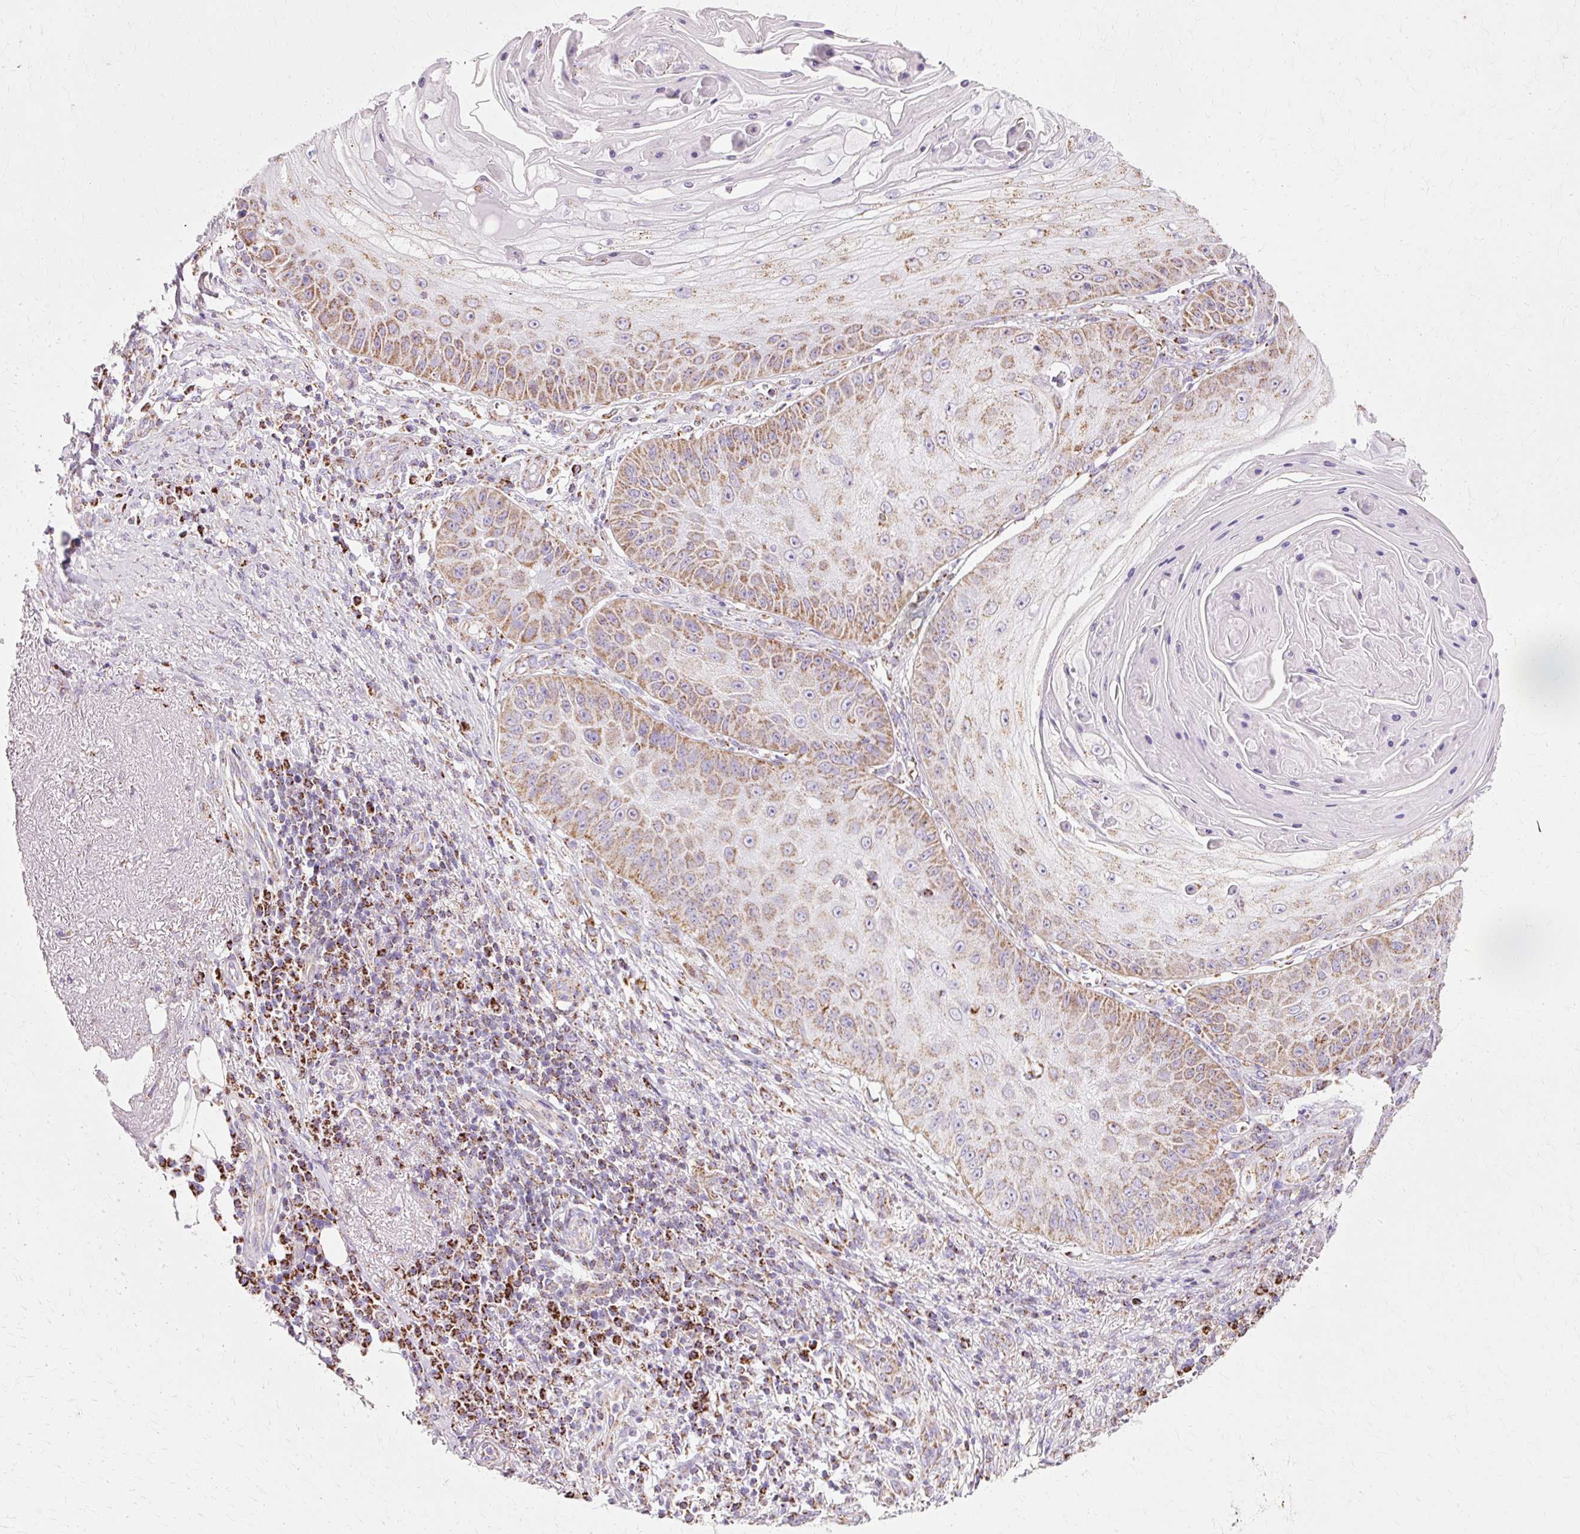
{"staining": {"intensity": "moderate", "quantity": "25%-75%", "location": "cytoplasmic/membranous"}, "tissue": "skin cancer", "cell_type": "Tumor cells", "image_type": "cancer", "snomed": [{"axis": "morphology", "description": "Squamous cell carcinoma, NOS"}, {"axis": "topography", "description": "Skin"}], "caption": "Protein expression analysis of skin cancer exhibits moderate cytoplasmic/membranous positivity in about 25%-75% of tumor cells. The staining was performed using DAB (3,3'-diaminobenzidine) to visualize the protein expression in brown, while the nuclei were stained in blue with hematoxylin (Magnification: 20x).", "gene": "ATP5PO", "patient": {"sex": "male", "age": 70}}